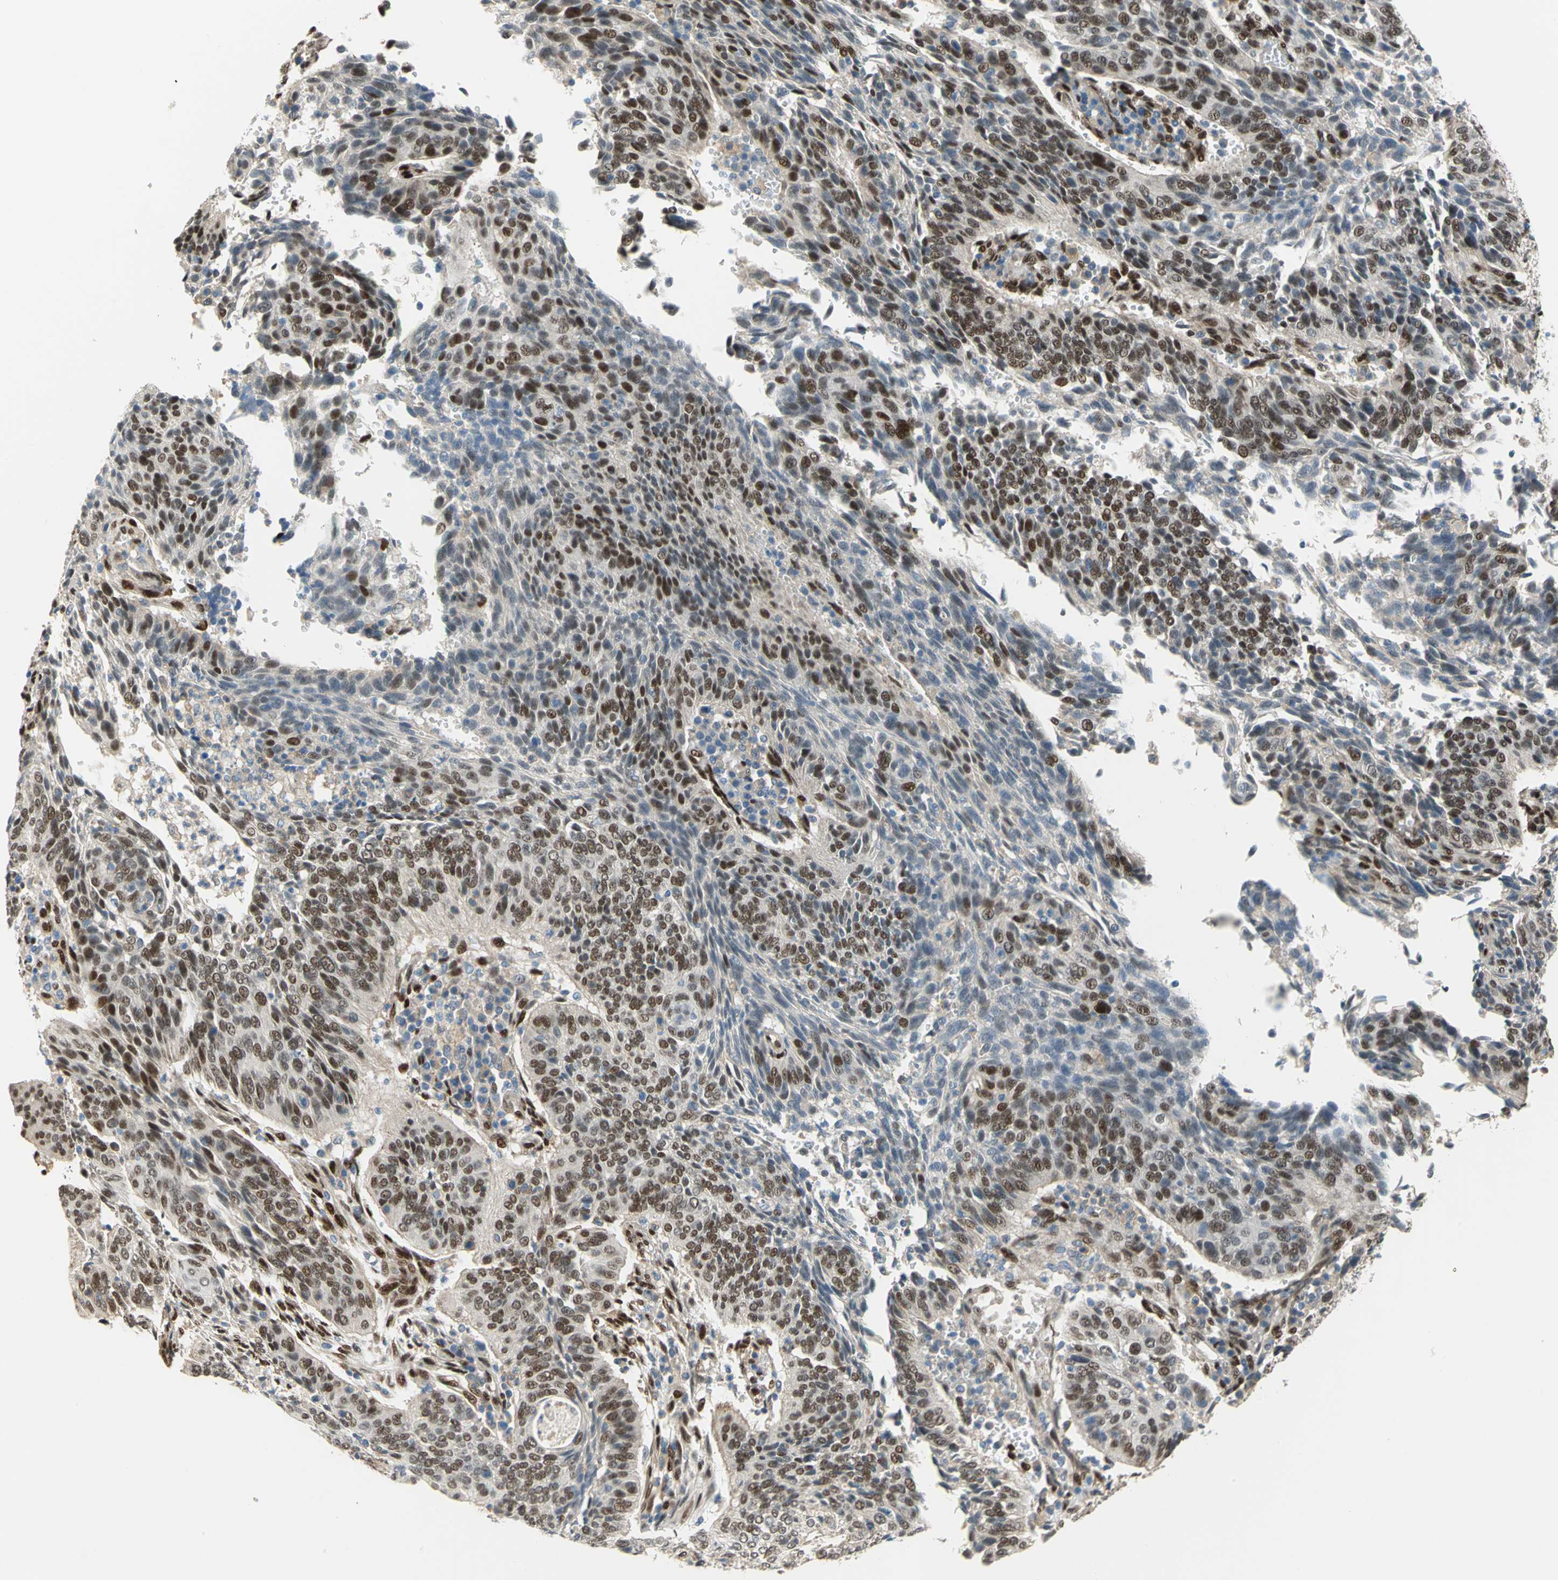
{"staining": {"intensity": "moderate", "quantity": ">75%", "location": "nuclear"}, "tissue": "cervical cancer", "cell_type": "Tumor cells", "image_type": "cancer", "snomed": [{"axis": "morphology", "description": "Squamous cell carcinoma, NOS"}, {"axis": "topography", "description": "Cervix"}], "caption": "Cervical squamous cell carcinoma tissue exhibits moderate nuclear staining in about >75% of tumor cells, visualized by immunohistochemistry. The staining is performed using DAB (3,3'-diaminobenzidine) brown chromogen to label protein expression. The nuclei are counter-stained blue using hematoxylin.", "gene": "RBFOX2", "patient": {"sex": "female", "age": 39}}